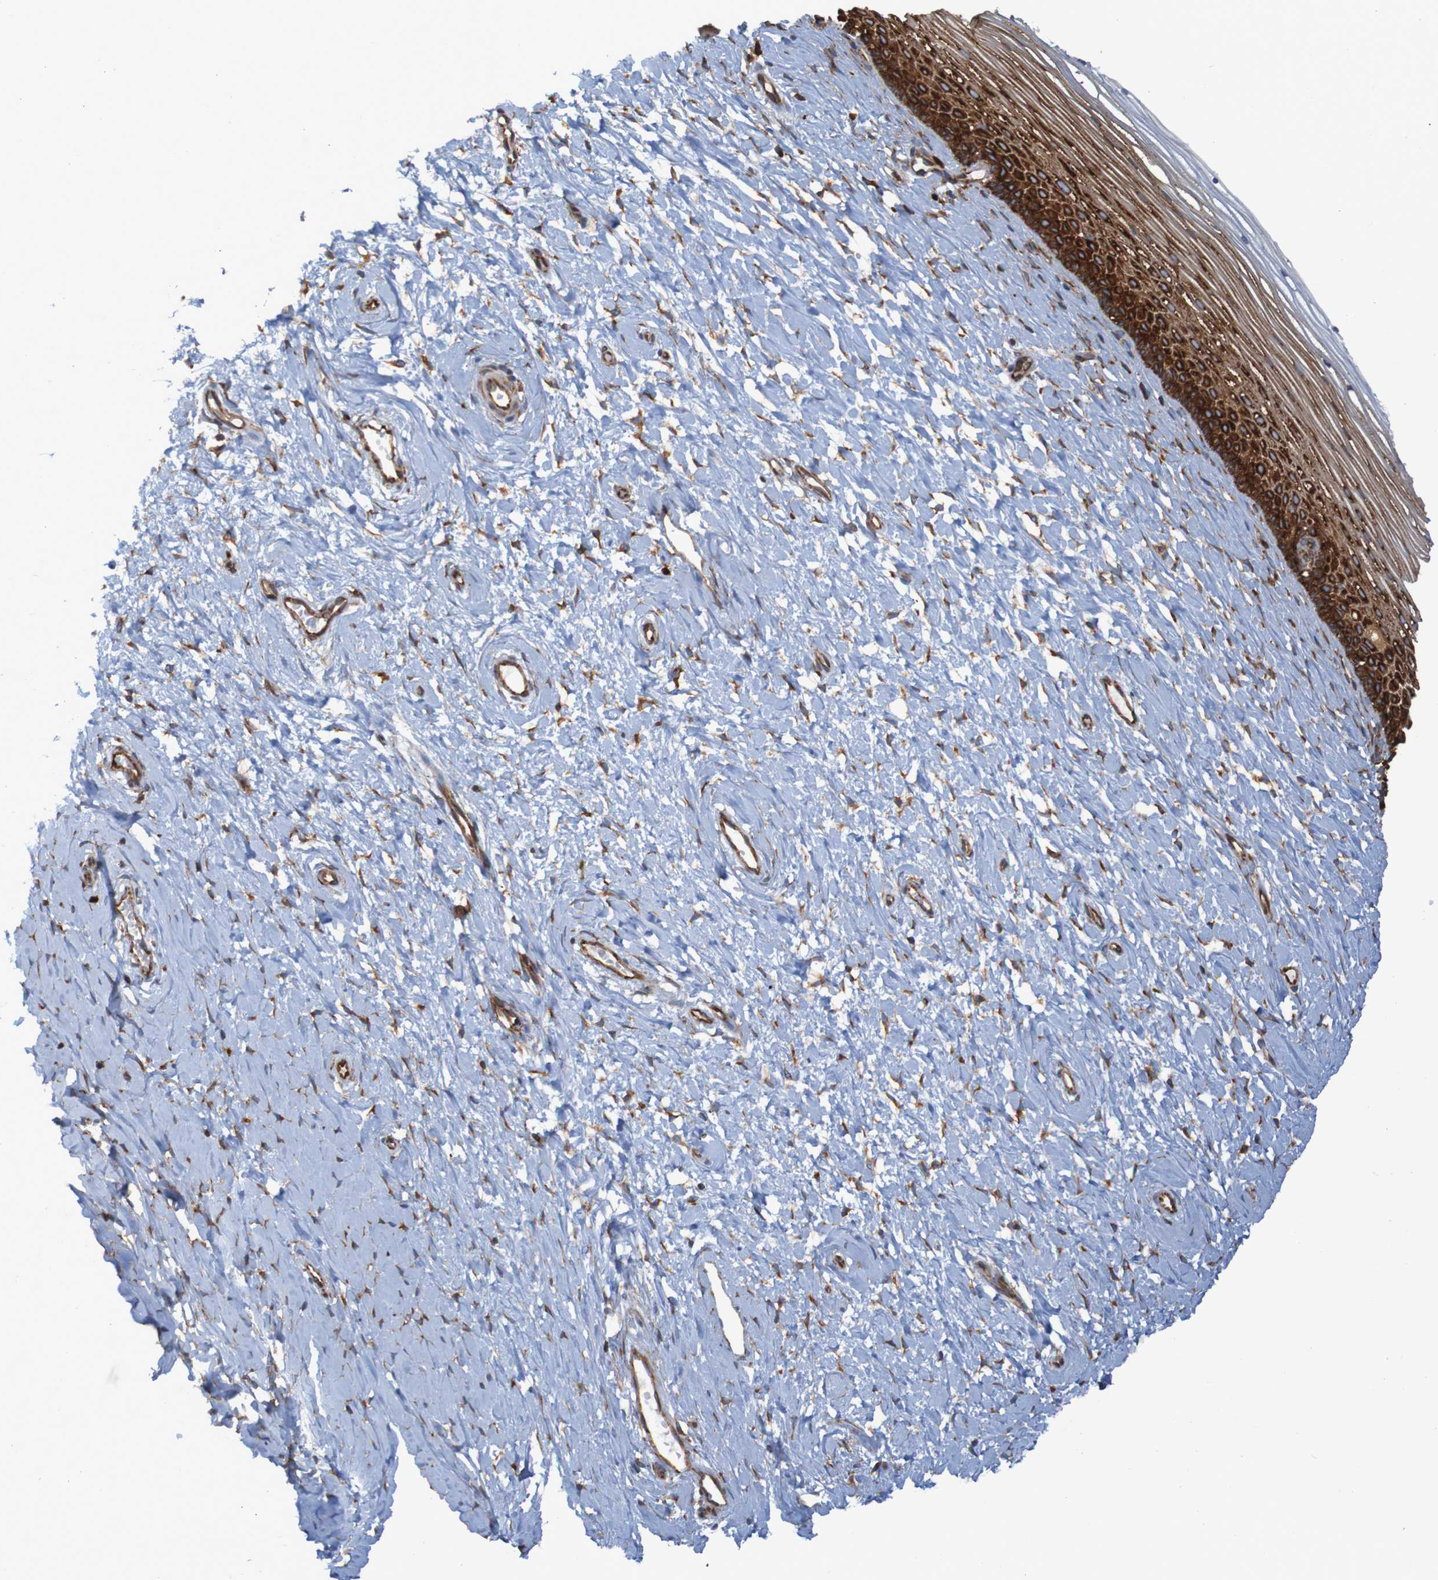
{"staining": {"intensity": "strong", "quantity": ">75%", "location": "cytoplasmic/membranous"}, "tissue": "cervix", "cell_type": "Glandular cells", "image_type": "normal", "snomed": [{"axis": "morphology", "description": "Normal tissue, NOS"}, {"axis": "topography", "description": "Cervix"}], "caption": "Protein staining displays strong cytoplasmic/membranous staining in approximately >75% of glandular cells in normal cervix.", "gene": "RPL10", "patient": {"sex": "female", "age": 39}}